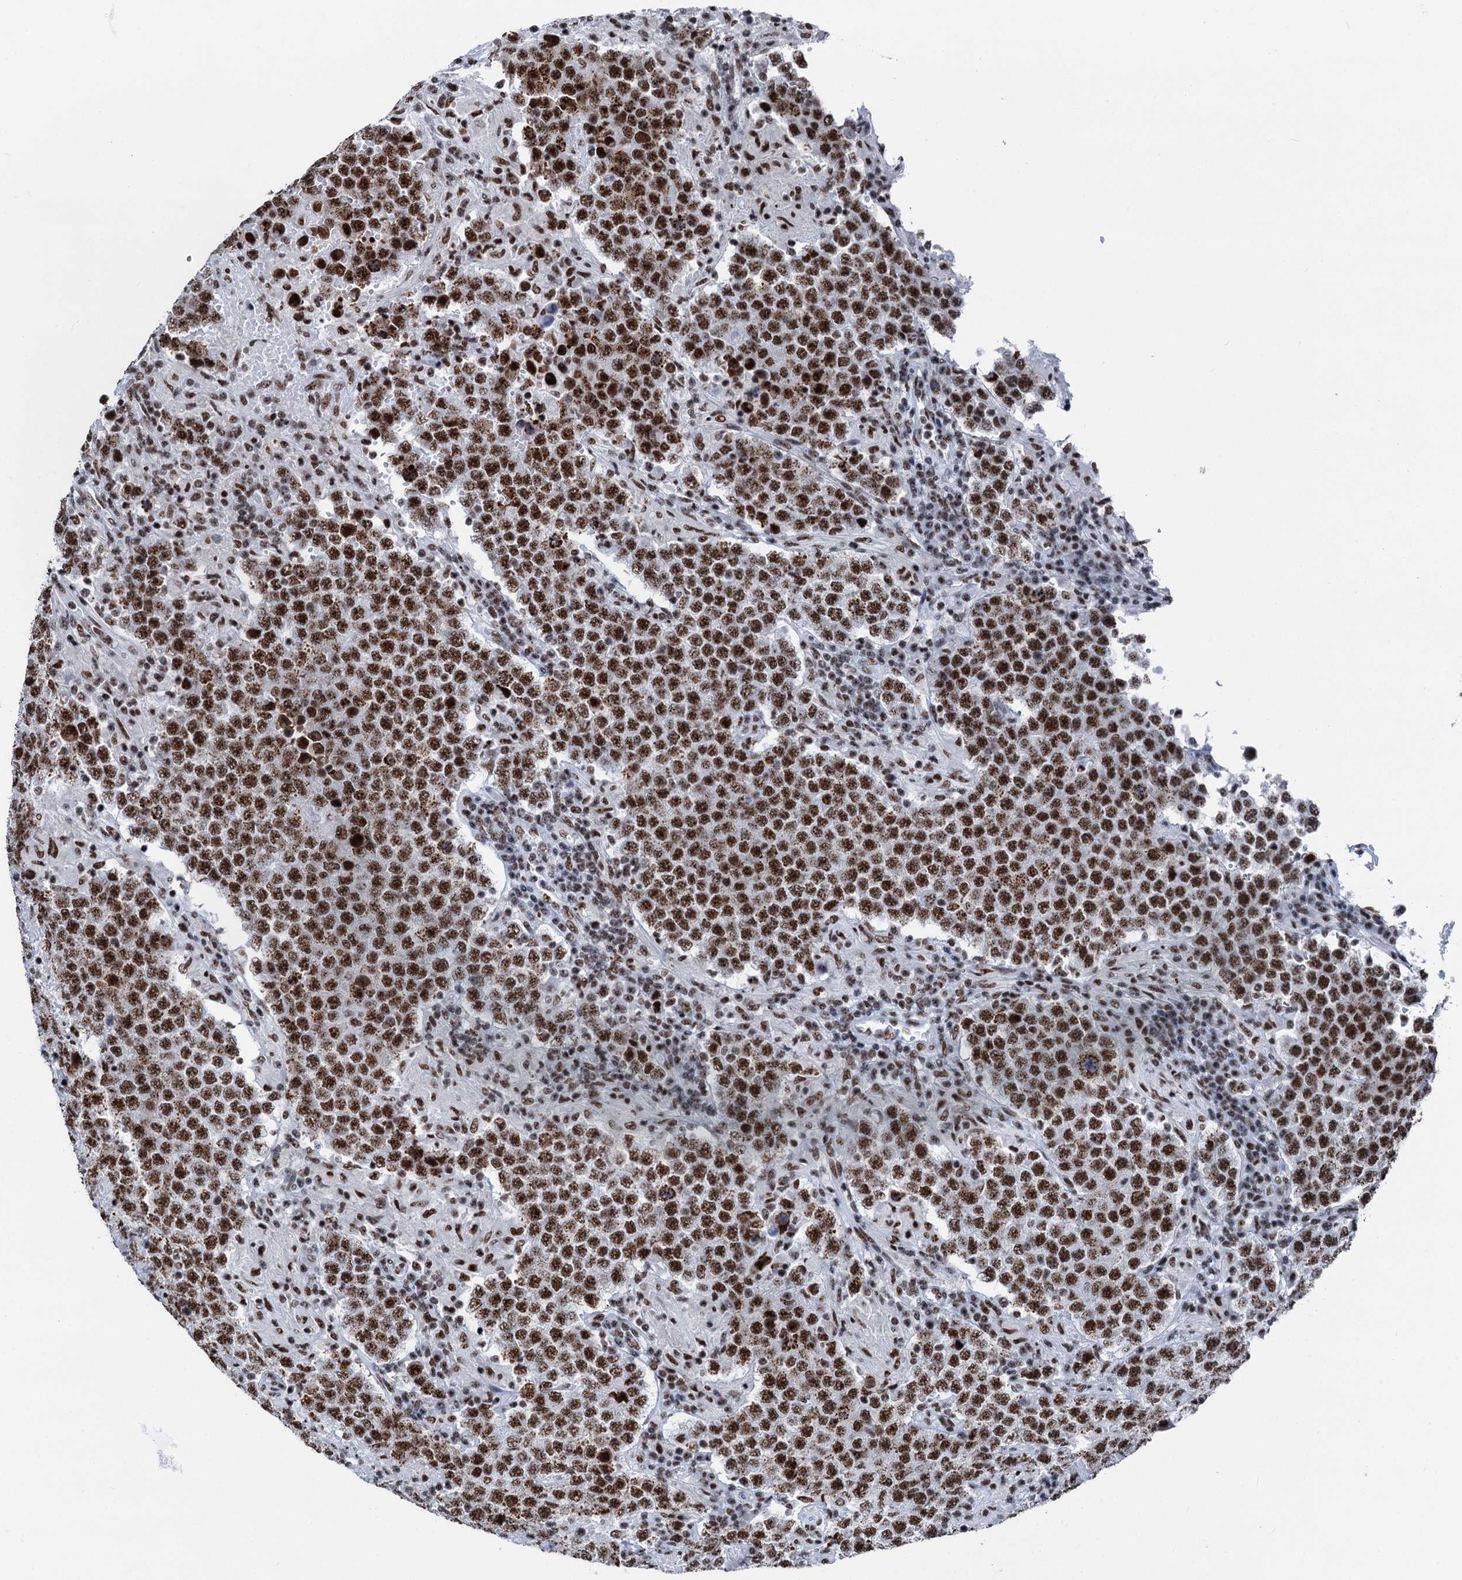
{"staining": {"intensity": "strong", "quantity": ">75%", "location": "nuclear"}, "tissue": "testis cancer", "cell_type": "Tumor cells", "image_type": "cancer", "snomed": [{"axis": "morphology", "description": "Normal tissue, NOS"}, {"axis": "morphology", "description": "Urothelial carcinoma, High grade"}, {"axis": "morphology", "description": "Seminoma, NOS"}, {"axis": "morphology", "description": "Carcinoma, Embryonal, NOS"}, {"axis": "topography", "description": "Urinary bladder"}, {"axis": "topography", "description": "Testis"}], "caption": "An IHC micrograph of tumor tissue is shown. Protein staining in brown highlights strong nuclear positivity in testis cancer within tumor cells. (Stains: DAB (3,3'-diaminobenzidine) in brown, nuclei in blue, Microscopy: brightfield microscopy at high magnification).", "gene": "DDX23", "patient": {"sex": "male", "age": 41}}